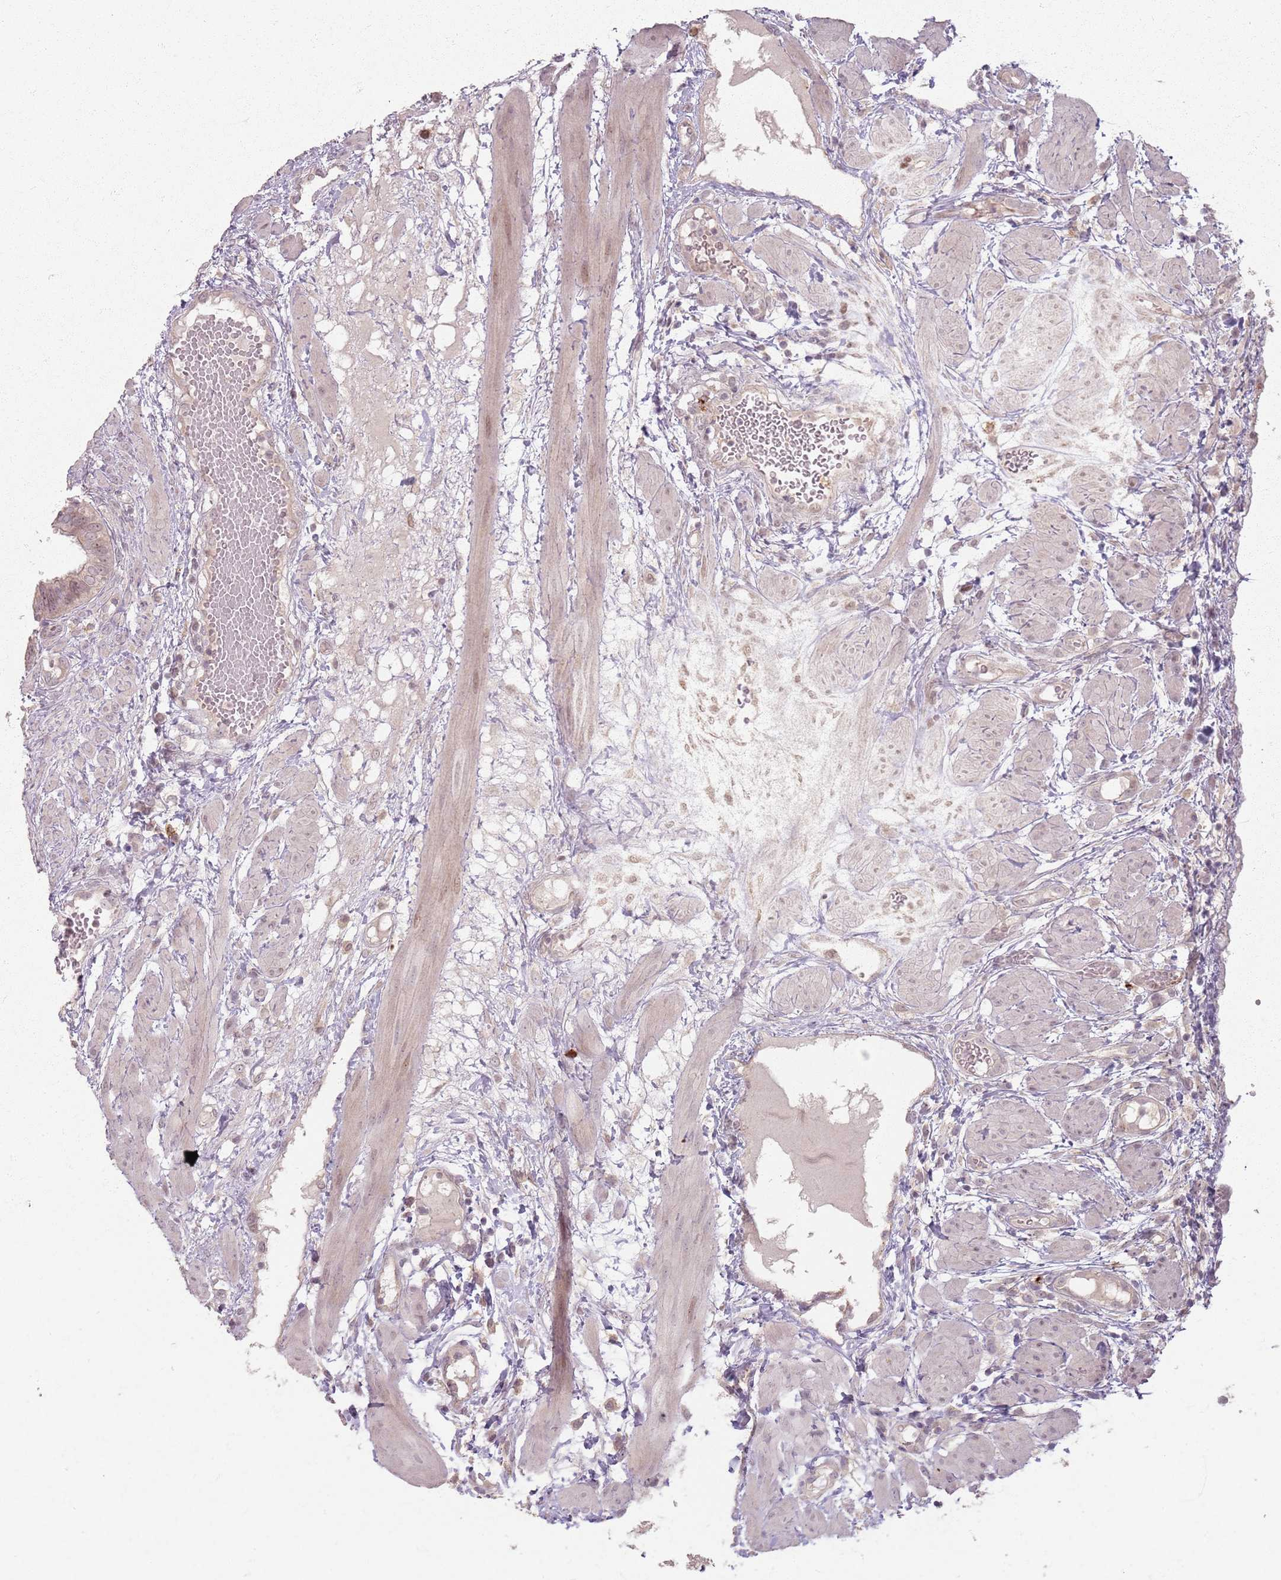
{"staining": {"intensity": "weak", "quantity": "25%-75%", "location": "cytoplasmic/membranous"}, "tissue": "fallopian tube", "cell_type": "Glandular cells", "image_type": "normal", "snomed": [{"axis": "morphology", "description": "Normal tissue, NOS"}, {"axis": "topography", "description": "Fallopian tube"}, {"axis": "topography", "description": "Placenta"}], "caption": "Protein analysis of benign fallopian tube exhibits weak cytoplasmic/membranous staining in approximately 25%-75% of glandular cells. The staining was performed using DAB, with brown indicating positive protein expression. Nuclei are stained blue with hematoxylin.", "gene": "CCDC168", "patient": {"sex": "female", "age": 32}}